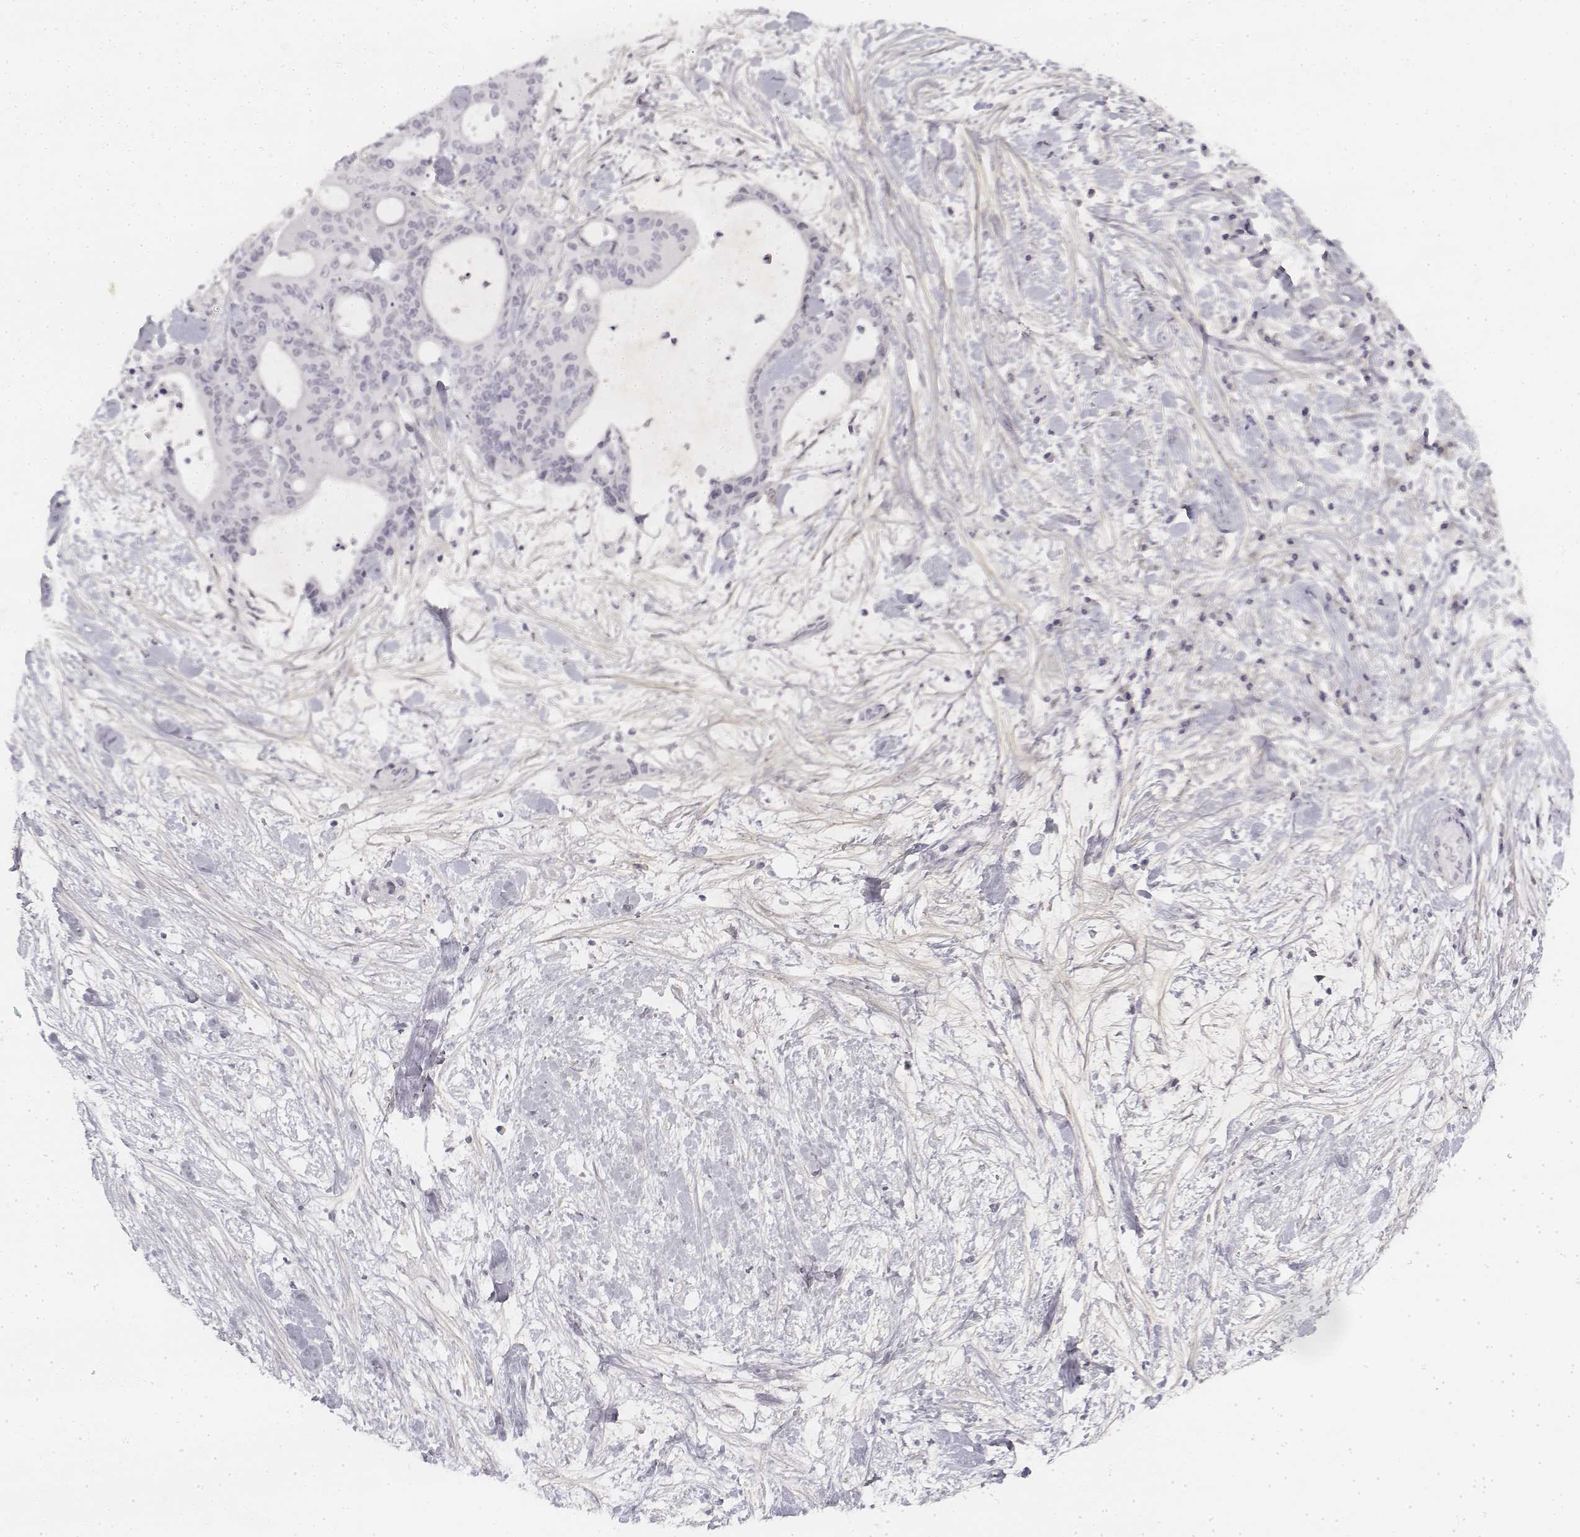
{"staining": {"intensity": "negative", "quantity": "none", "location": "none"}, "tissue": "liver cancer", "cell_type": "Tumor cells", "image_type": "cancer", "snomed": [{"axis": "morphology", "description": "Cholangiocarcinoma"}, {"axis": "topography", "description": "Liver"}], "caption": "Liver cancer (cholangiocarcinoma) was stained to show a protein in brown. There is no significant positivity in tumor cells.", "gene": "KRT84", "patient": {"sex": "female", "age": 73}}